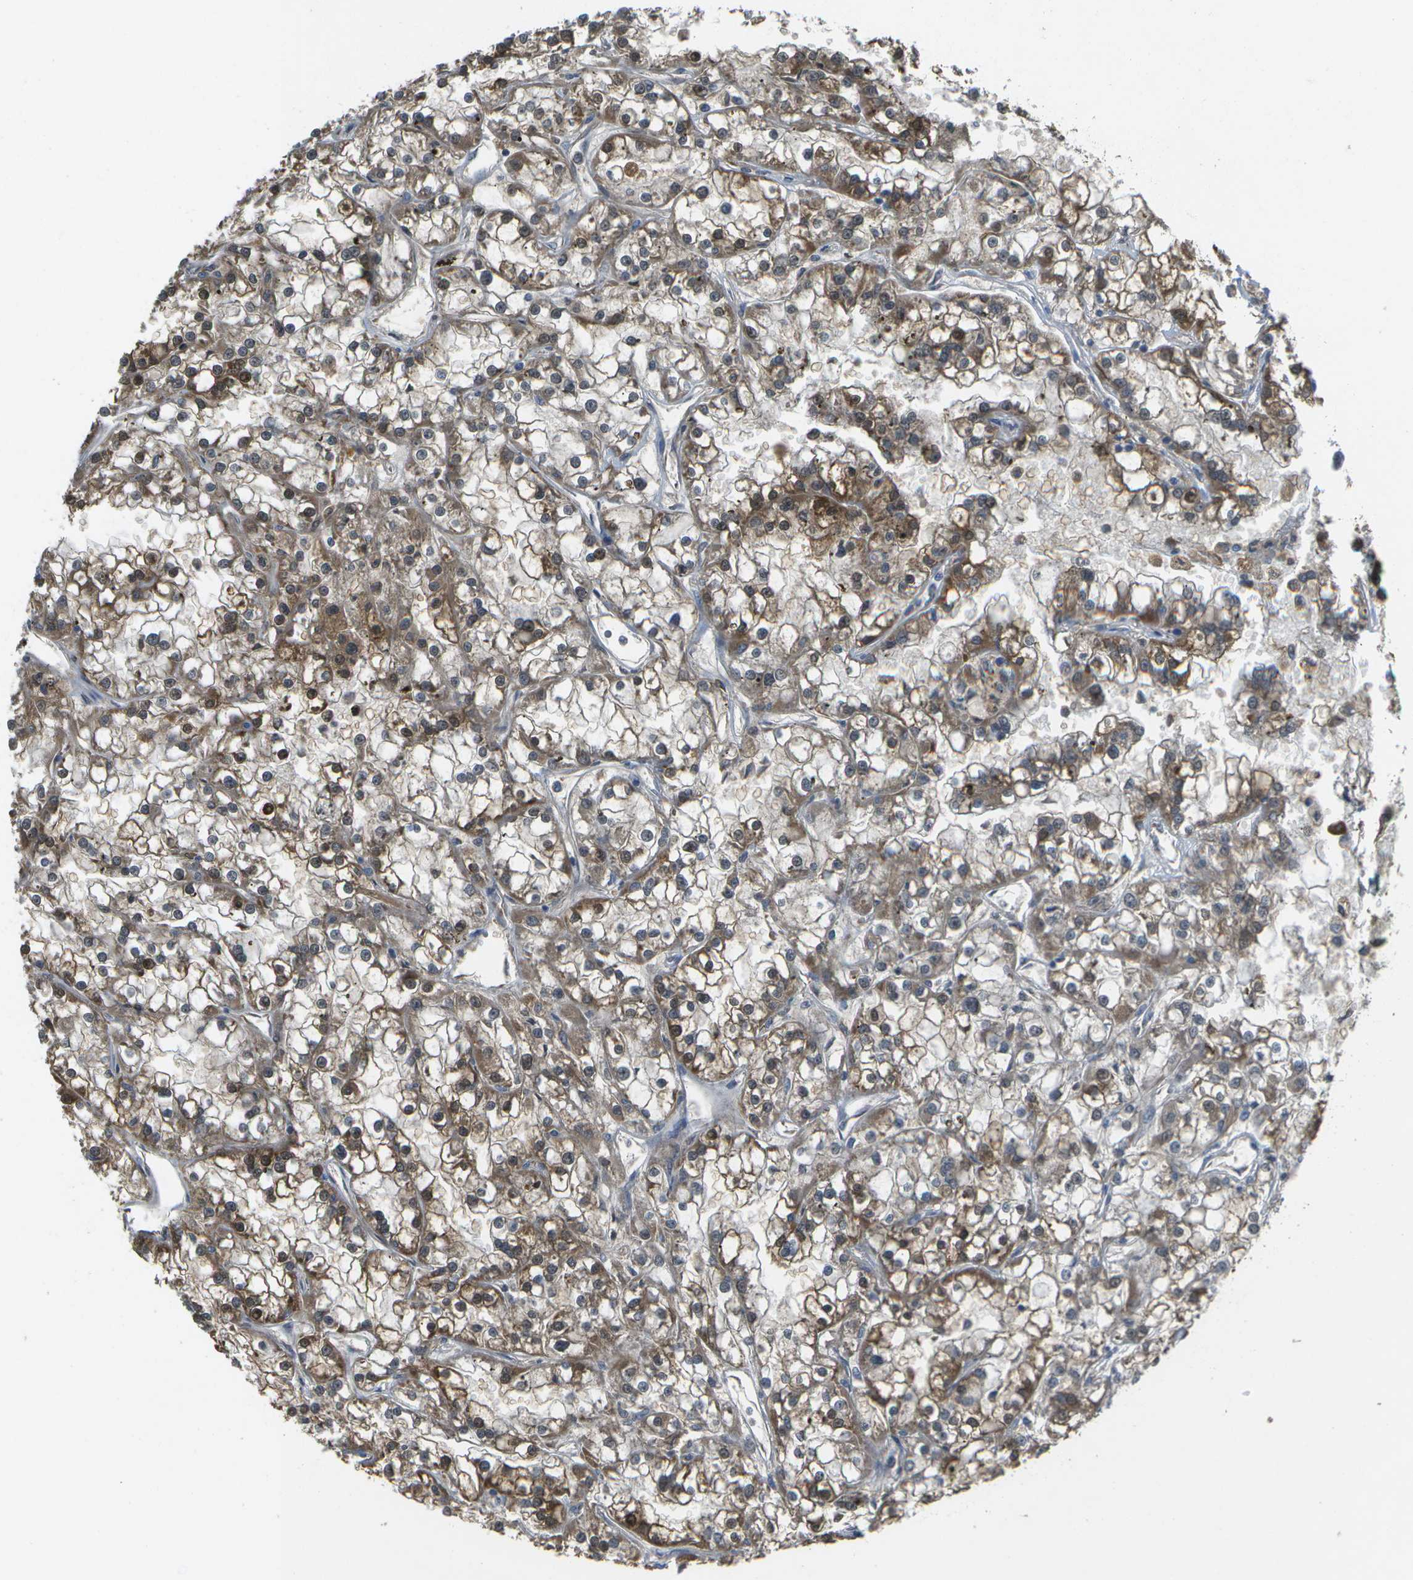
{"staining": {"intensity": "weak", "quantity": ">75%", "location": "cytoplasmic/membranous"}, "tissue": "renal cancer", "cell_type": "Tumor cells", "image_type": "cancer", "snomed": [{"axis": "morphology", "description": "Adenocarcinoma, NOS"}, {"axis": "topography", "description": "Kidney"}], "caption": "DAB immunohistochemical staining of renal adenocarcinoma reveals weak cytoplasmic/membranous protein positivity in about >75% of tumor cells.", "gene": "HADHA", "patient": {"sex": "female", "age": 52}}